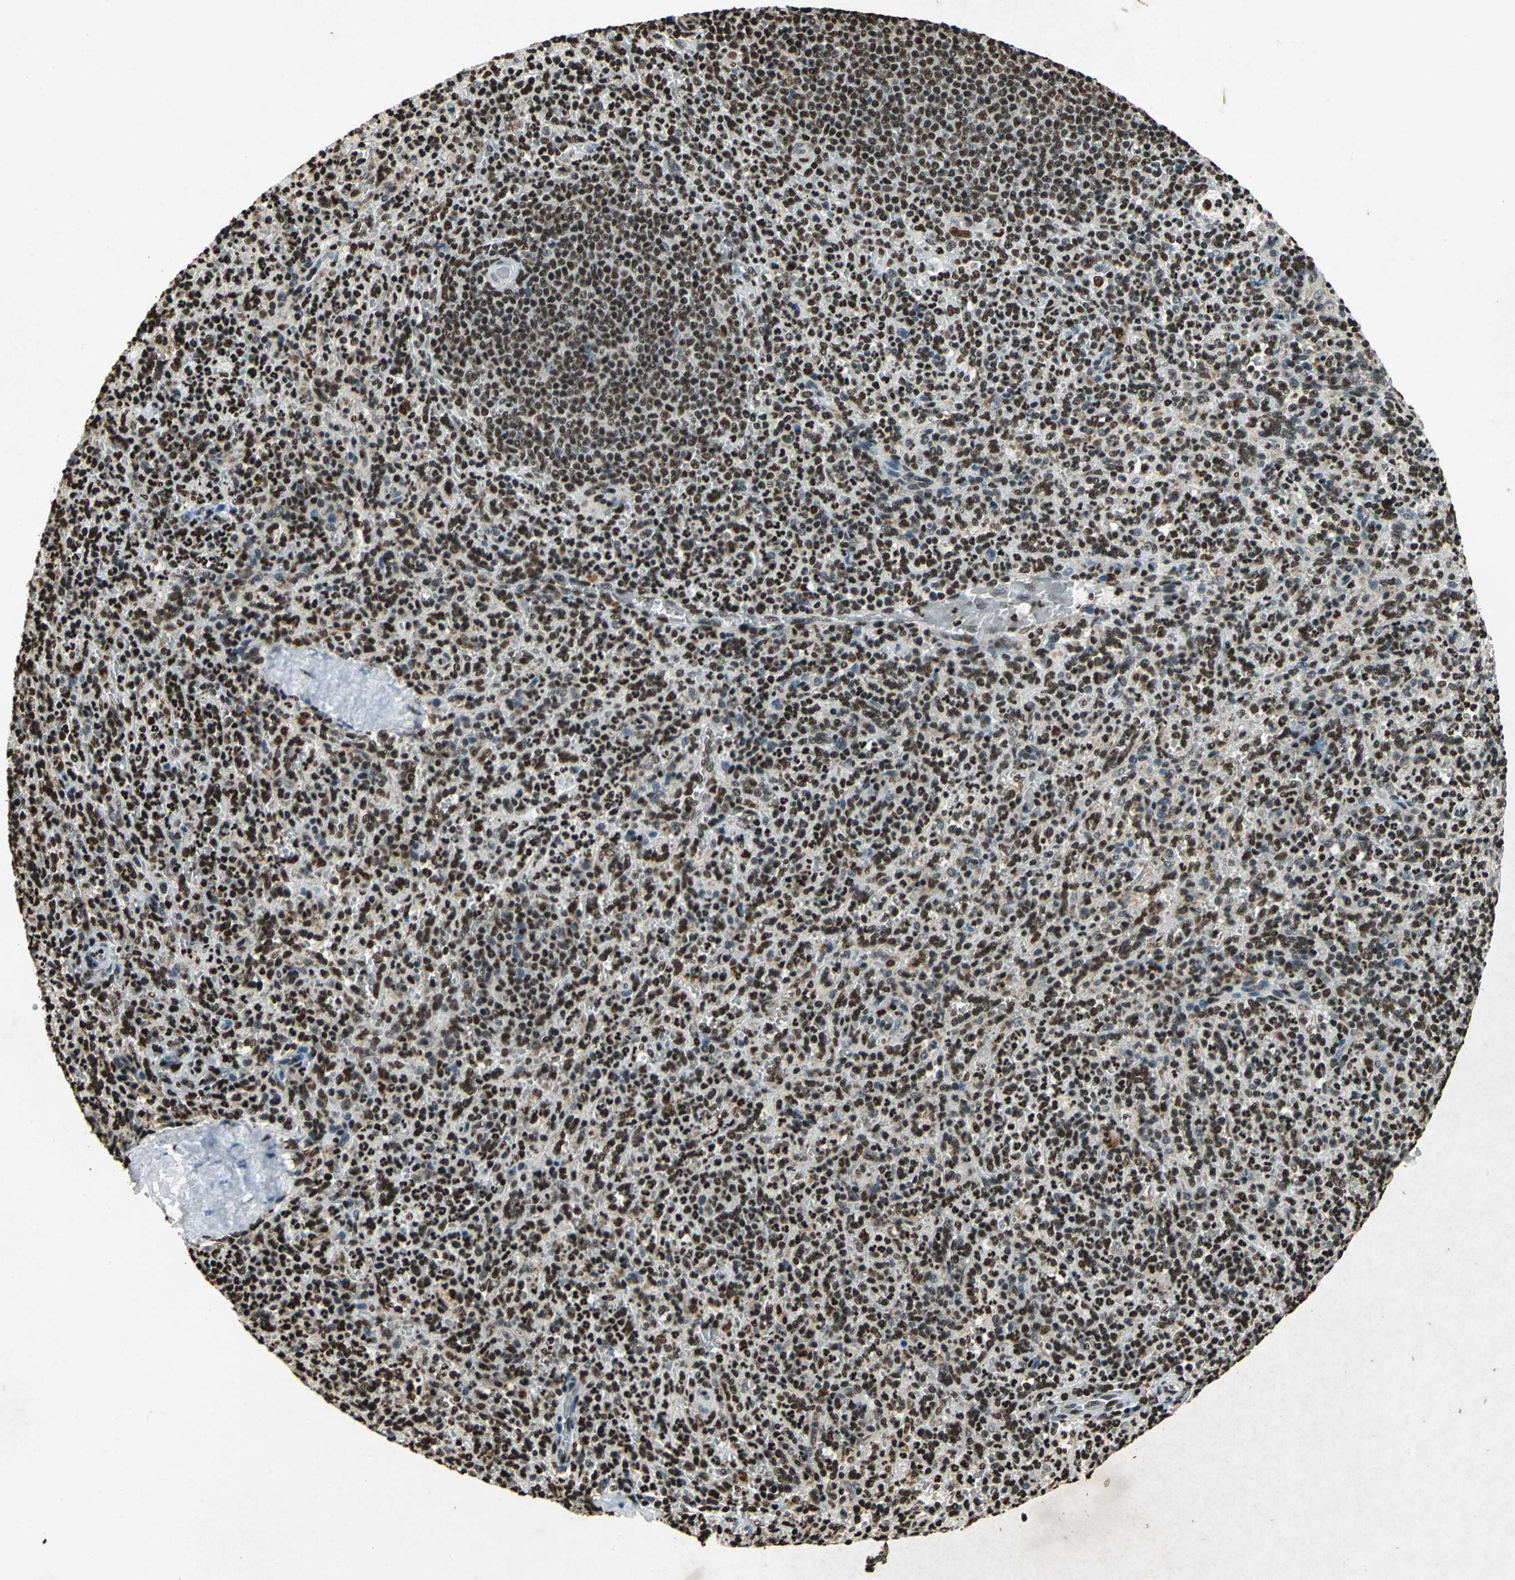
{"staining": {"intensity": "strong", "quantity": ">75%", "location": "nuclear"}, "tissue": "spleen", "cell_type": "Cells in red pulp", "image_type": "normal", "snomed": [{"axis": "morphology", "description": "Normal tissue, NOS"}, {"axis": "topography", "description": "Spleen"}], "caption": "Spleen stained with DAB (3,3'-diaminobenzidine) immunohistochemistry (IHC) demonstrates high levels of strong nuclear expression in about >75% of cells in red pulp.", "gene": "ANP32A", "patient": {"sex": "male", "age": 36}}